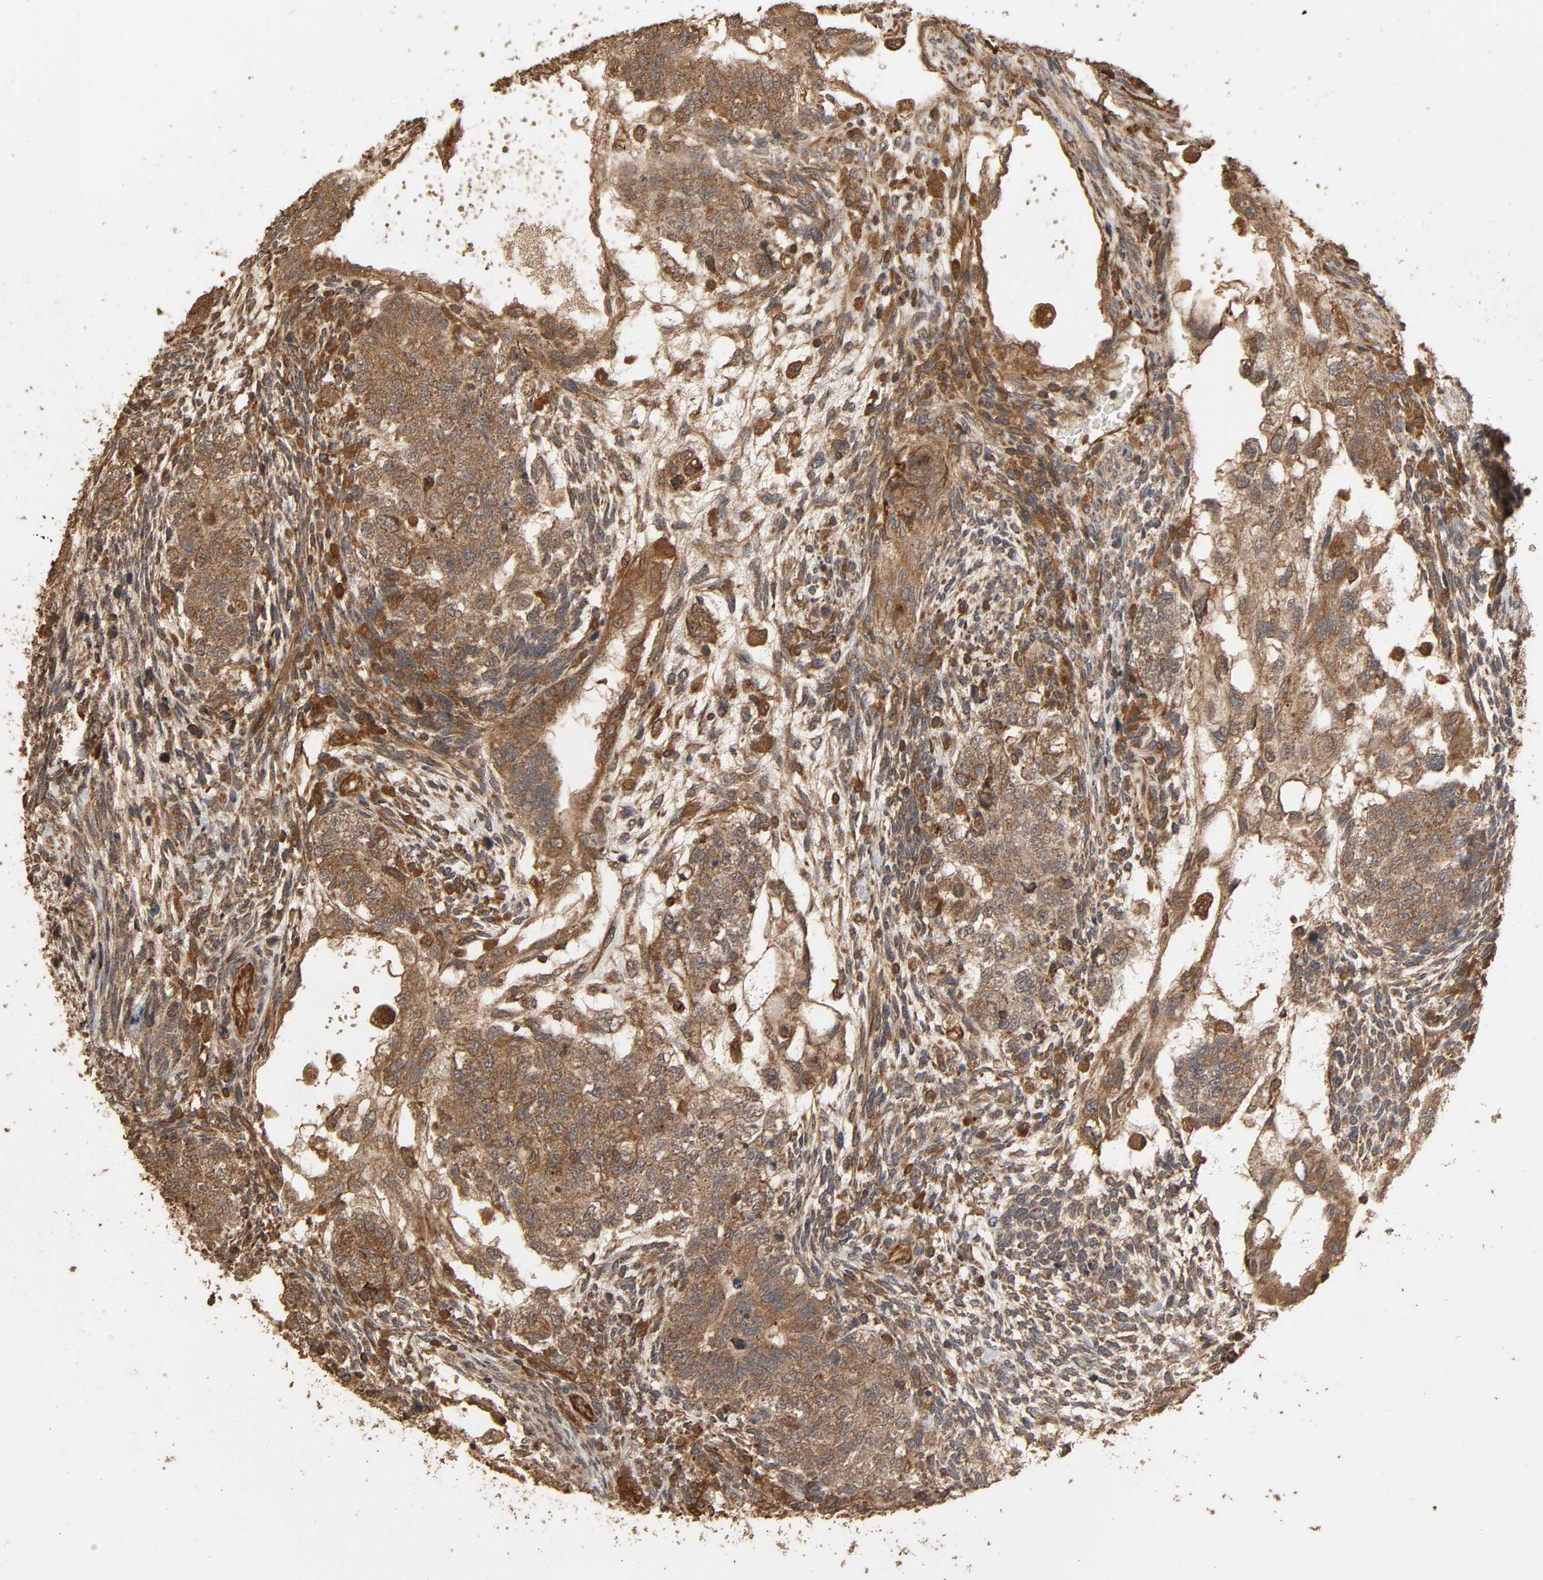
{"staining": {"intensity": "moderate", "quantity": "25%-75%", "location": "cytoplasmic/membranous"}, "tissue": "testis cancer", "cell_type": "Tumor cells", "image_type": "cancer", "snomed": [{"axis": "morphology", "description": "Normal tissue, NOS"}, {"axis": "morphology", "description": "Carcinoma, Embryonal, NOS"}, {"axis": "topography", "description": "Testis"}], "caption": "Embryonal carcinoma (testis) was stained to show a protein in brown. There is medium levels of moderate cytoplasmic/membranous expression in about 25%-75% of tumor cells.", "gene": "RPS6KA6", "patient": {"sex": "male", "age": 36}}